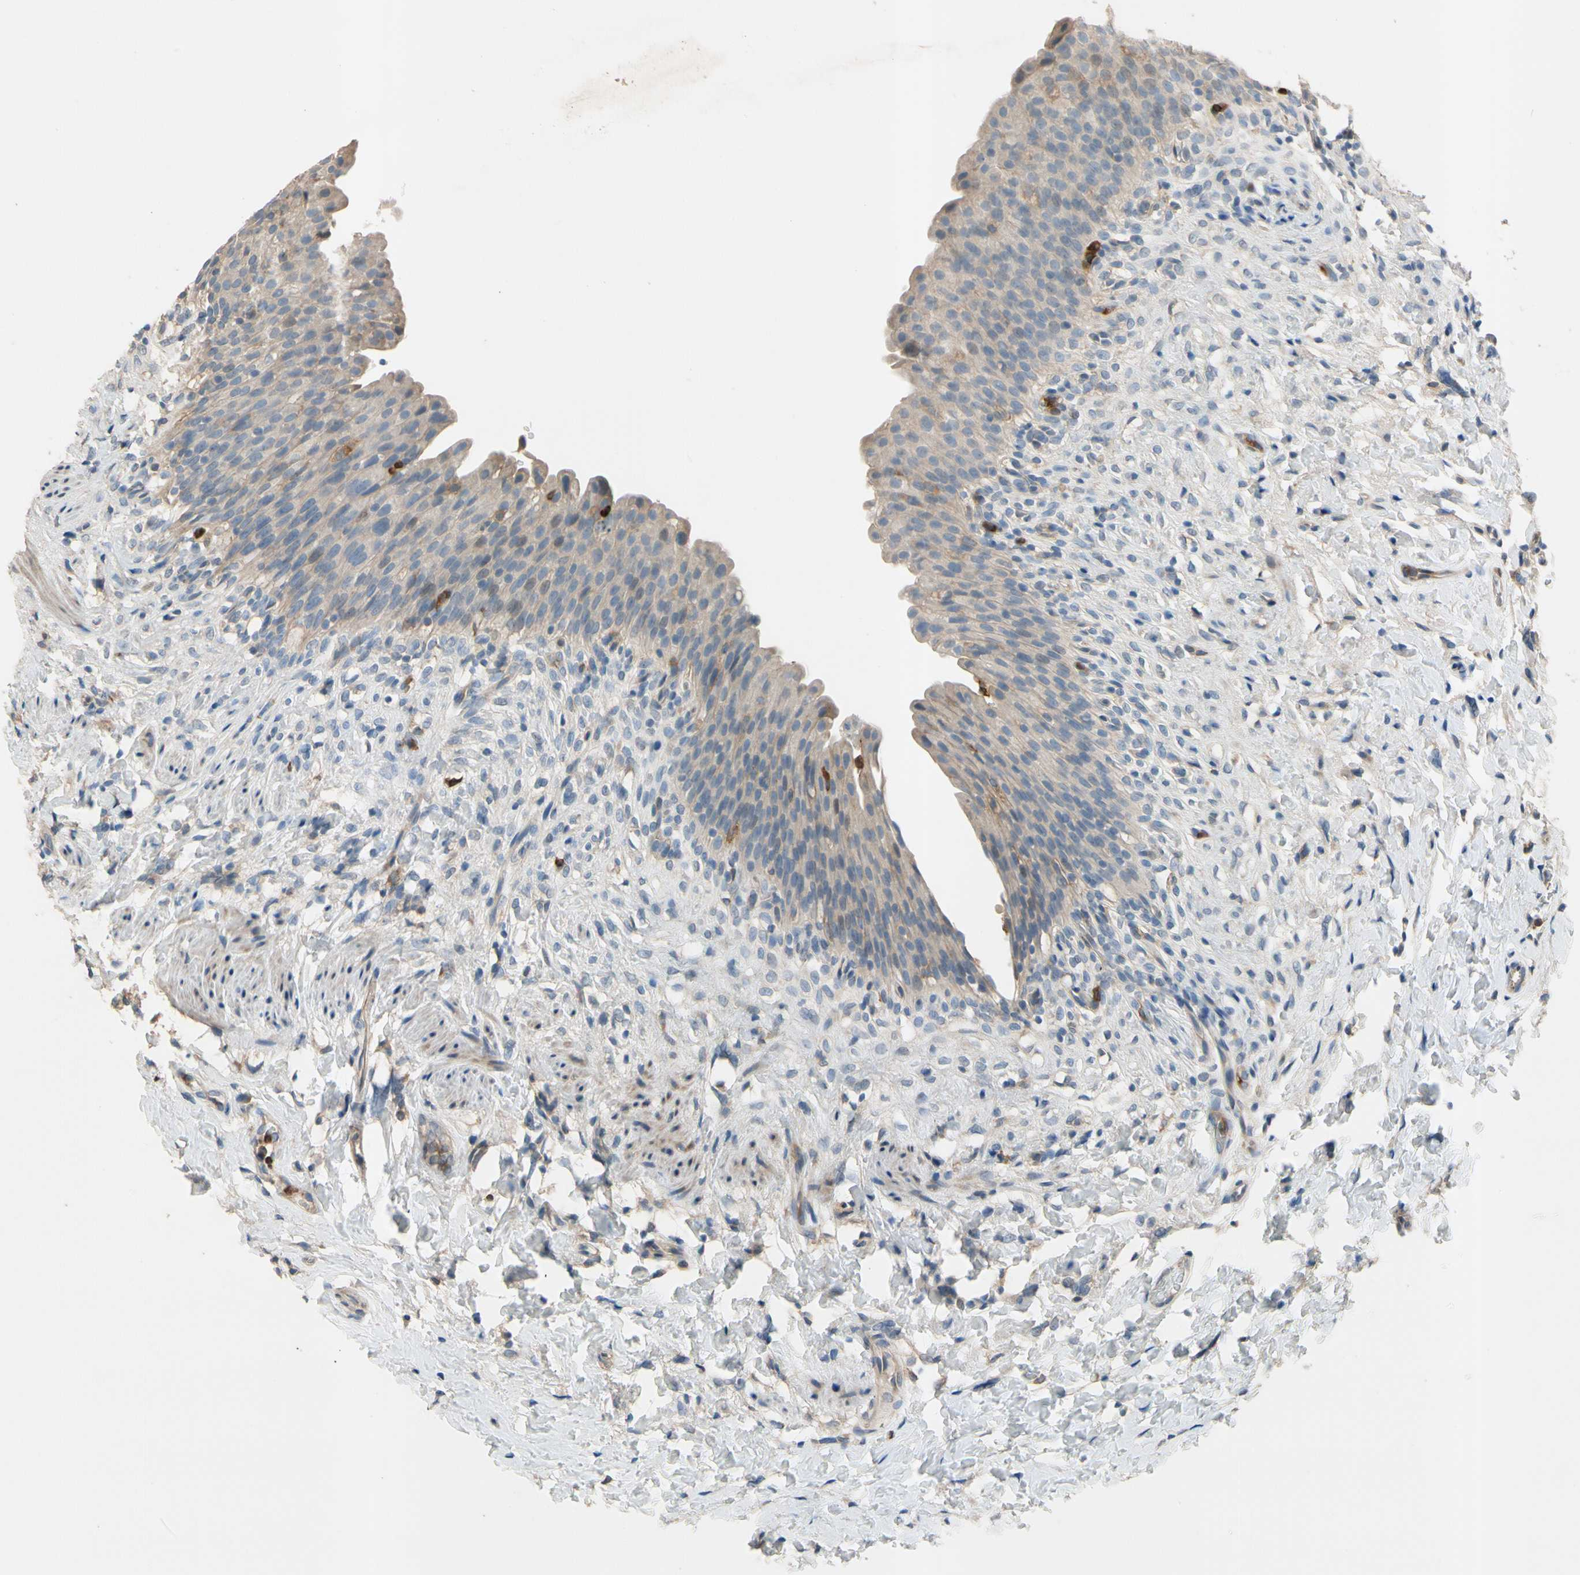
{"staining": {"intensity": "negative", "quantity": "none", "location": "none"}, "tissue": "urinary bladder", "cell_type": "Urothelial cells", "image_type": "normal", "snomed": [{"axis": "morphology", "description": "Normal tissue, NOS"}, {"axis": "topography", "description": "Urinary bladder"}], "caption": "IHC histopathology image of normal human urinary bladder stained for a protein (brown), which reveals no expression in urothelial cells. The staining is performed using DAB brown chromogen with nuclei counter-stained in using hematoxylin.", "gene": "SIGLEC5", "patient": {"sex": "female", "age": 79}}